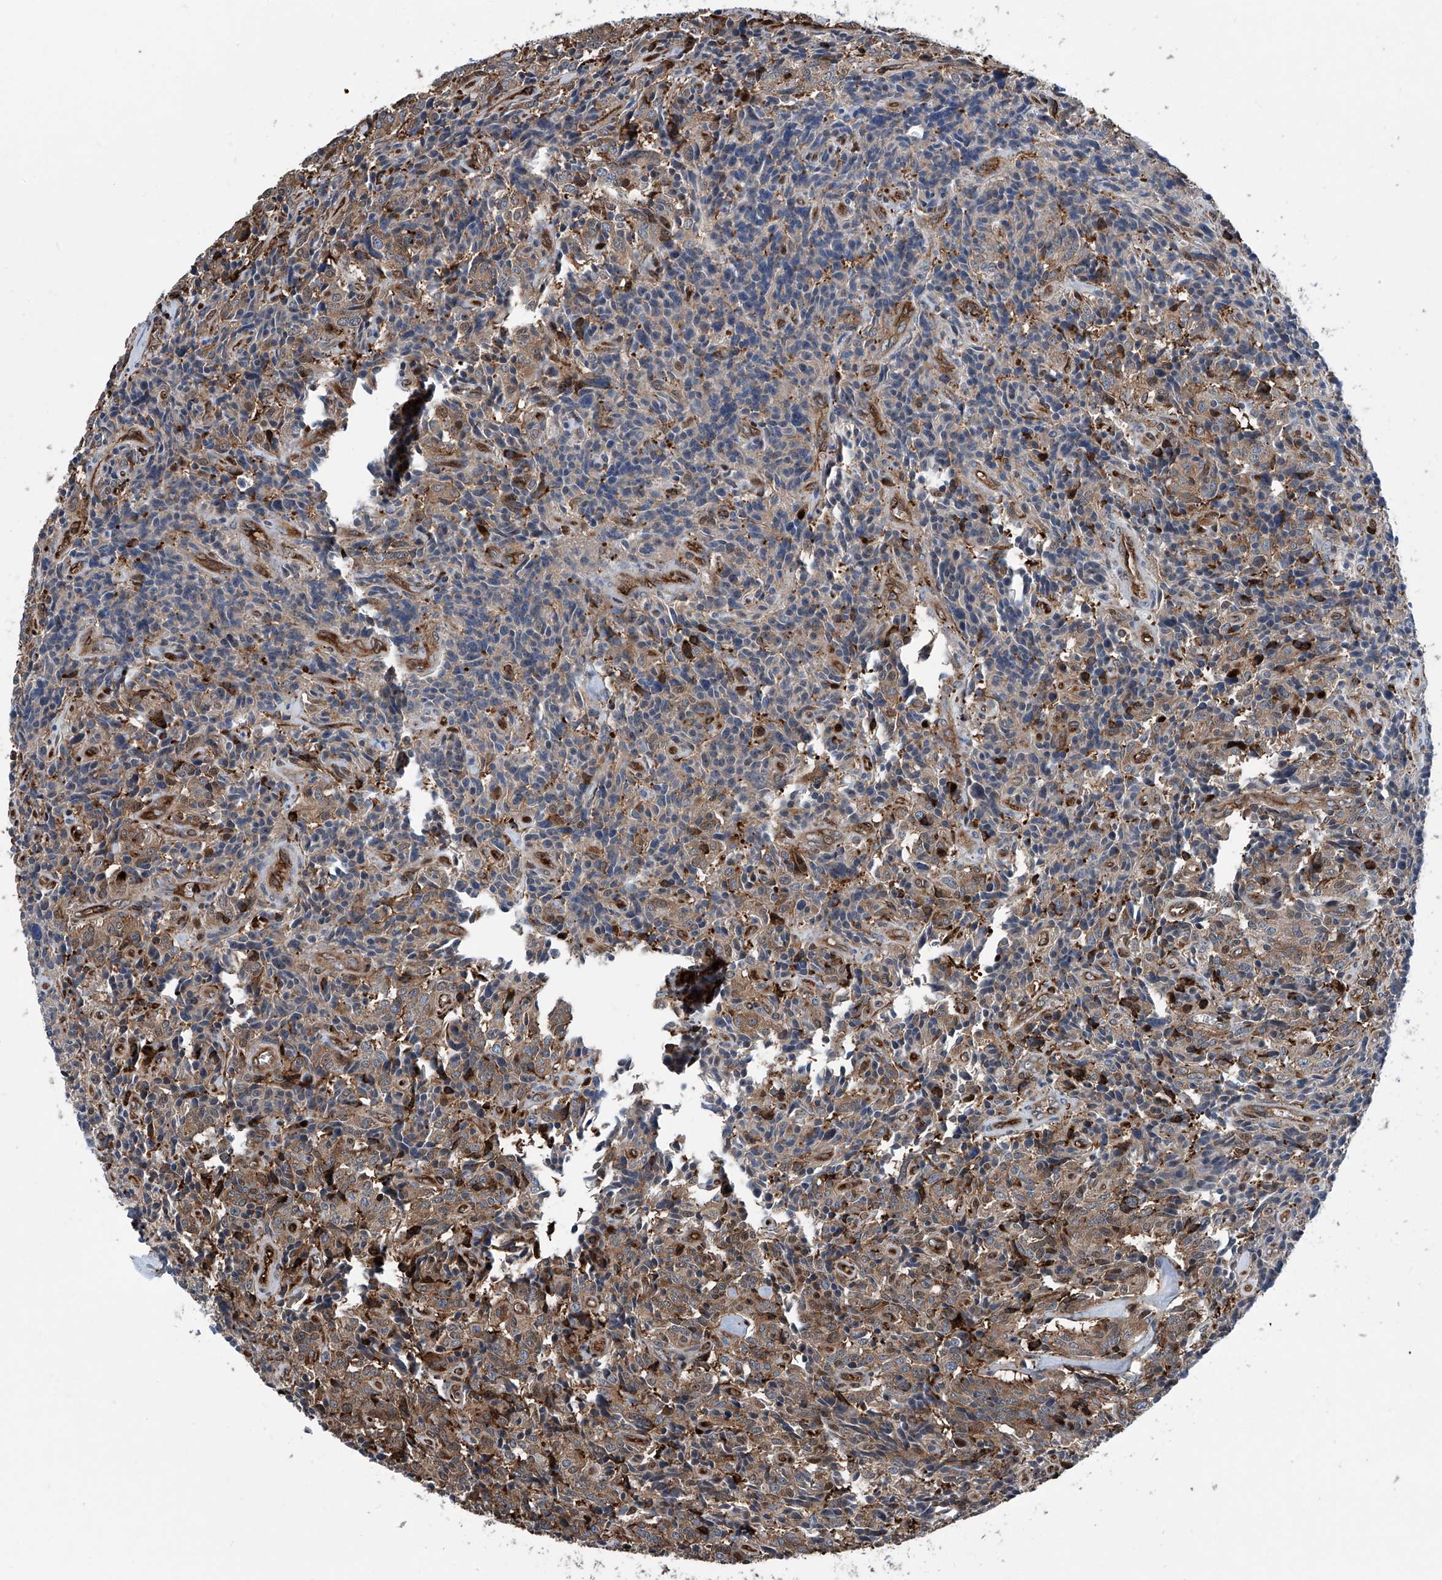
{"staining": {"intensity": "negative", "quantity": "none", "location": "none"}, "tissue": "carcinoid", "cell_type": "Tumor cells", "image_type": "cancer", "snomed": [{"axis": "morphology", "description": "Carcinoid, malignant, NOS"}, {"axis": "topography", "description": "Lung"}], "caption": "Immunohistochemistry of carcinoid exhibits no positivity in tumor cells.", "gene": "ZNF484", "patient": {"sex": "female", "age": 46}}